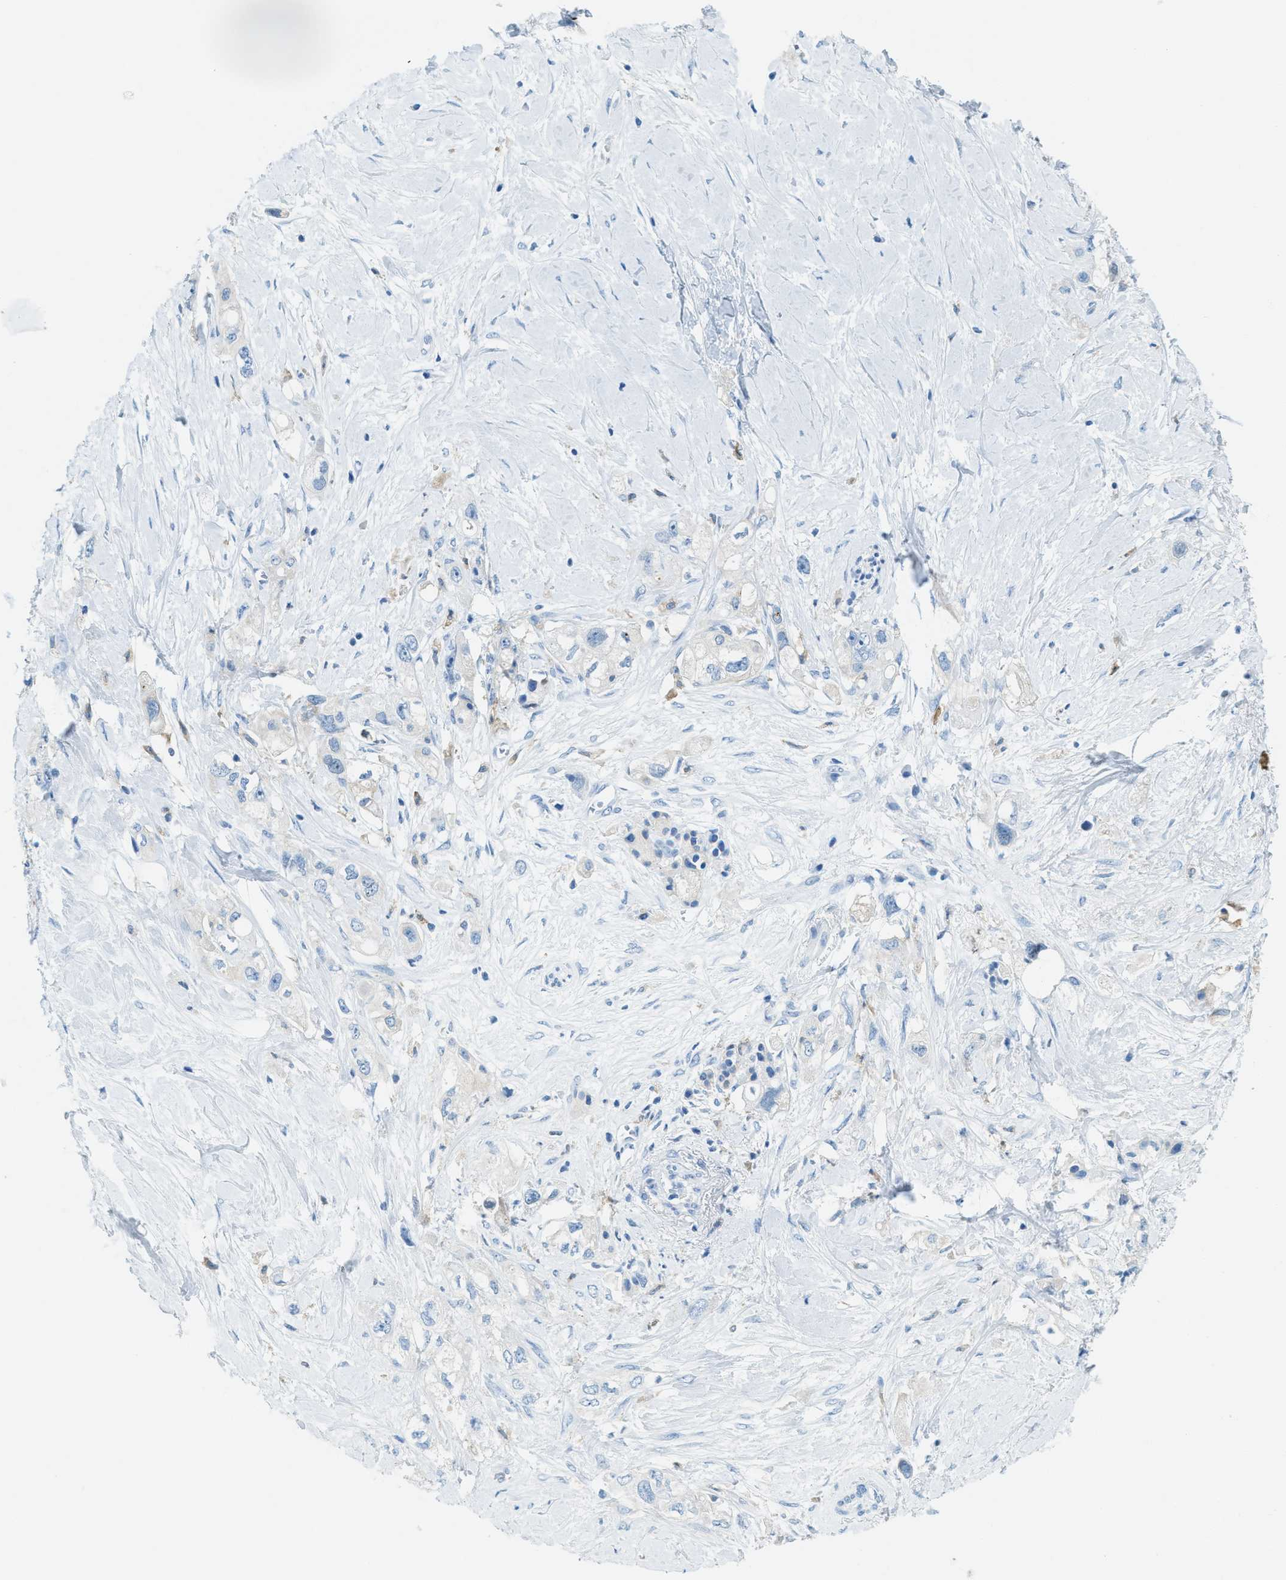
{"staining": {"intensity": "negative", "quantity": "none", "location": "none"}, "tissue": "pancreatic cancer", "cell_type": "Tumor cells", "image_type": "cancer", "snomed": [{"axis": "morphology", "description": "Adenocarcinoma, NOS"}, {"axis": "topography", "description": "Pancreas"}], "caption": "Pancreatic cancer stained for a protein using immunohistochemistry demonstrates no staining tumor cells.", "gene": "MATCAP2", "patient": {"sex": "female", "age": 56}}